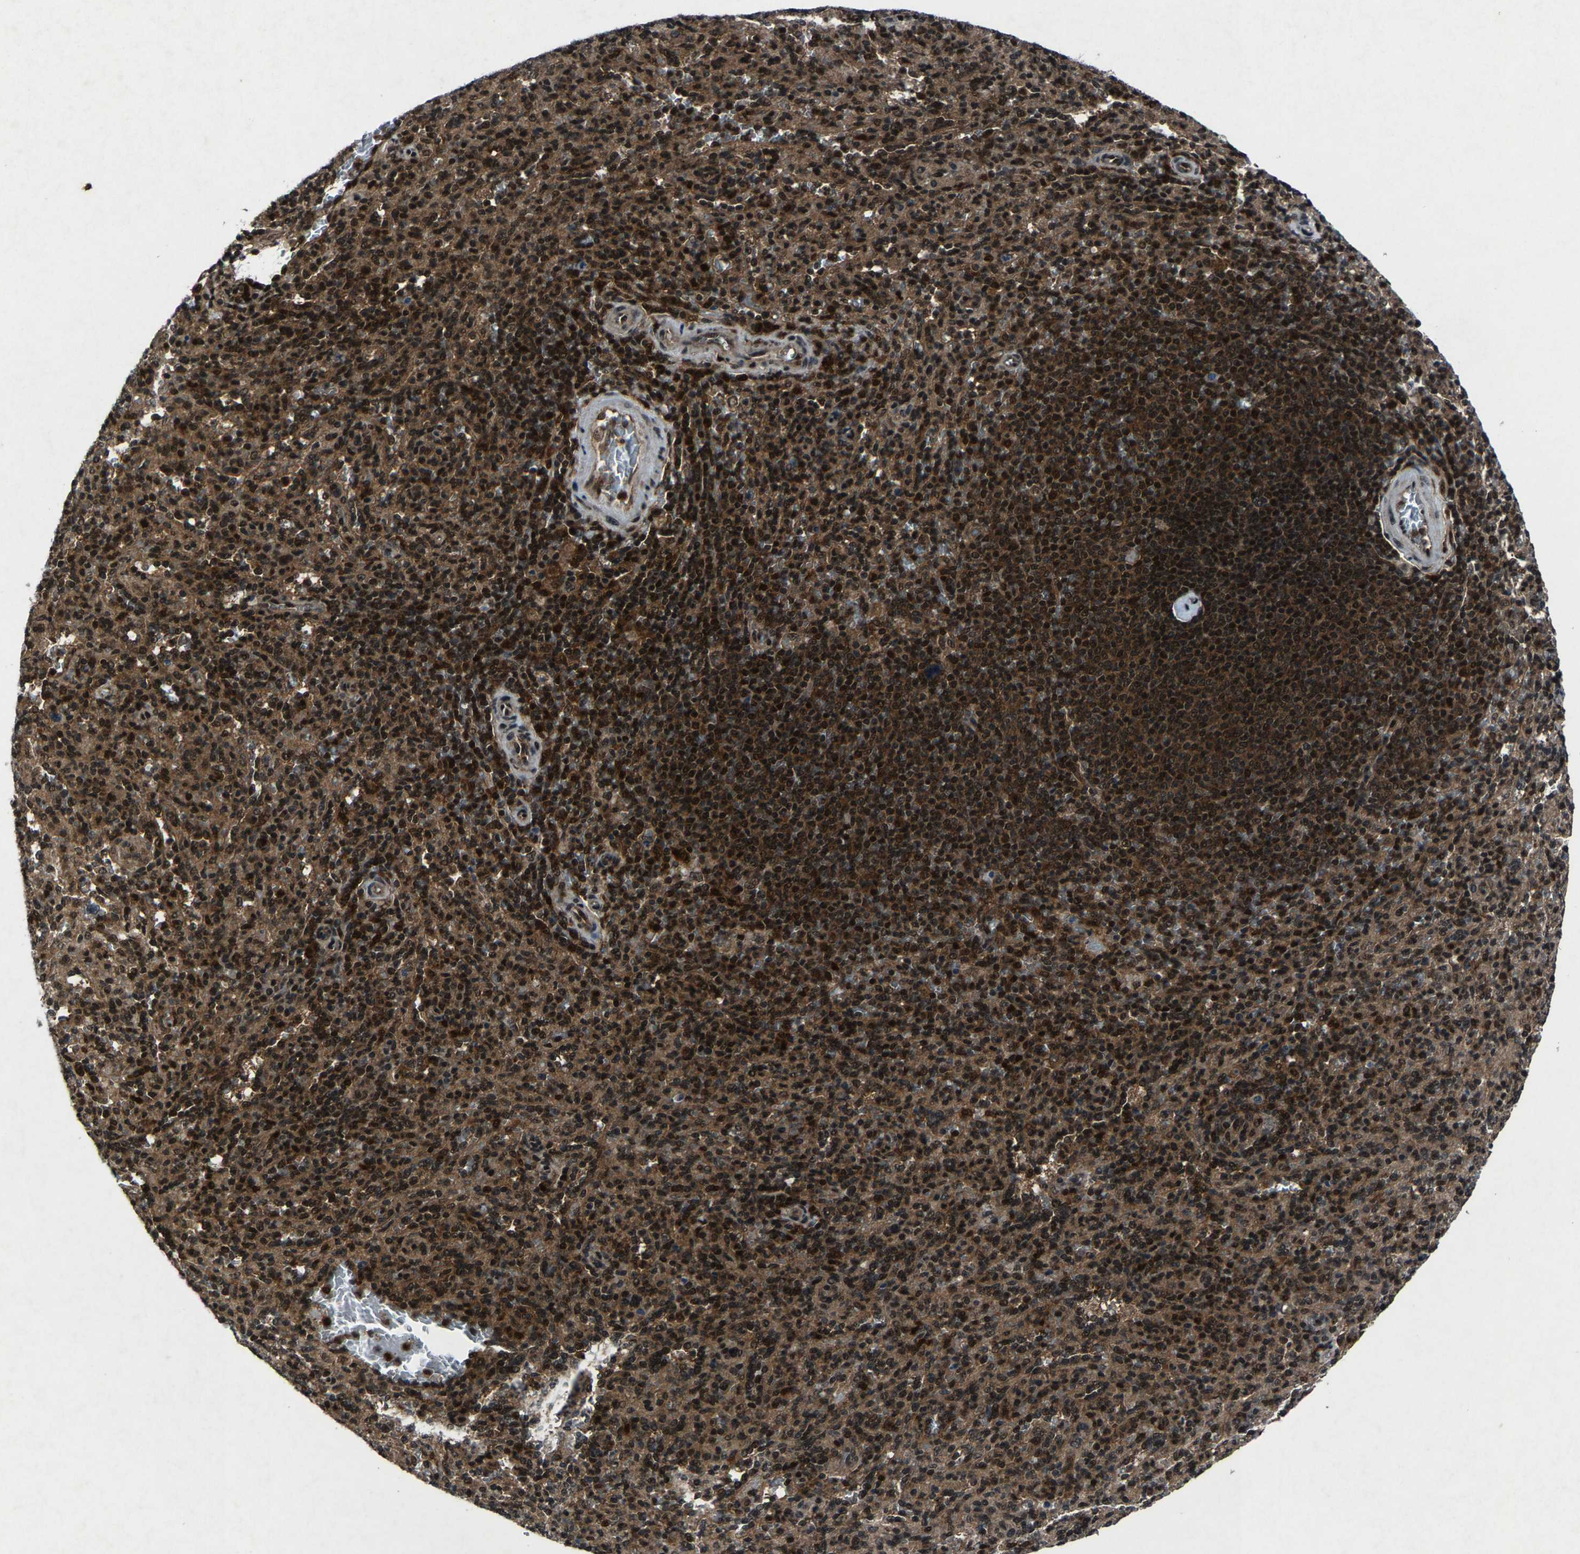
{"staining": {"intensity": "strong", "quantity": "25%-75%", "location": "cytoplasmic/membranous,nuclear"}, "tissue": "spleen", "cell_type": "Cells in red pulp", "image_type": "normal", "snomed": [{"axis": "morphology", "description": "Normal tissue, NOS"}, {"axis": "topography", "description": "Spleen"}], "caption": "A histopathology image showing strong cytoplasmic/membranous,nuclear expression in approximately 25%-75% of cells in red pulp in benign spleen, as visualized by brown immunohistochemical staining.", "gene": "ATXN3", "patient": {"sex": "male", "age": 36}}